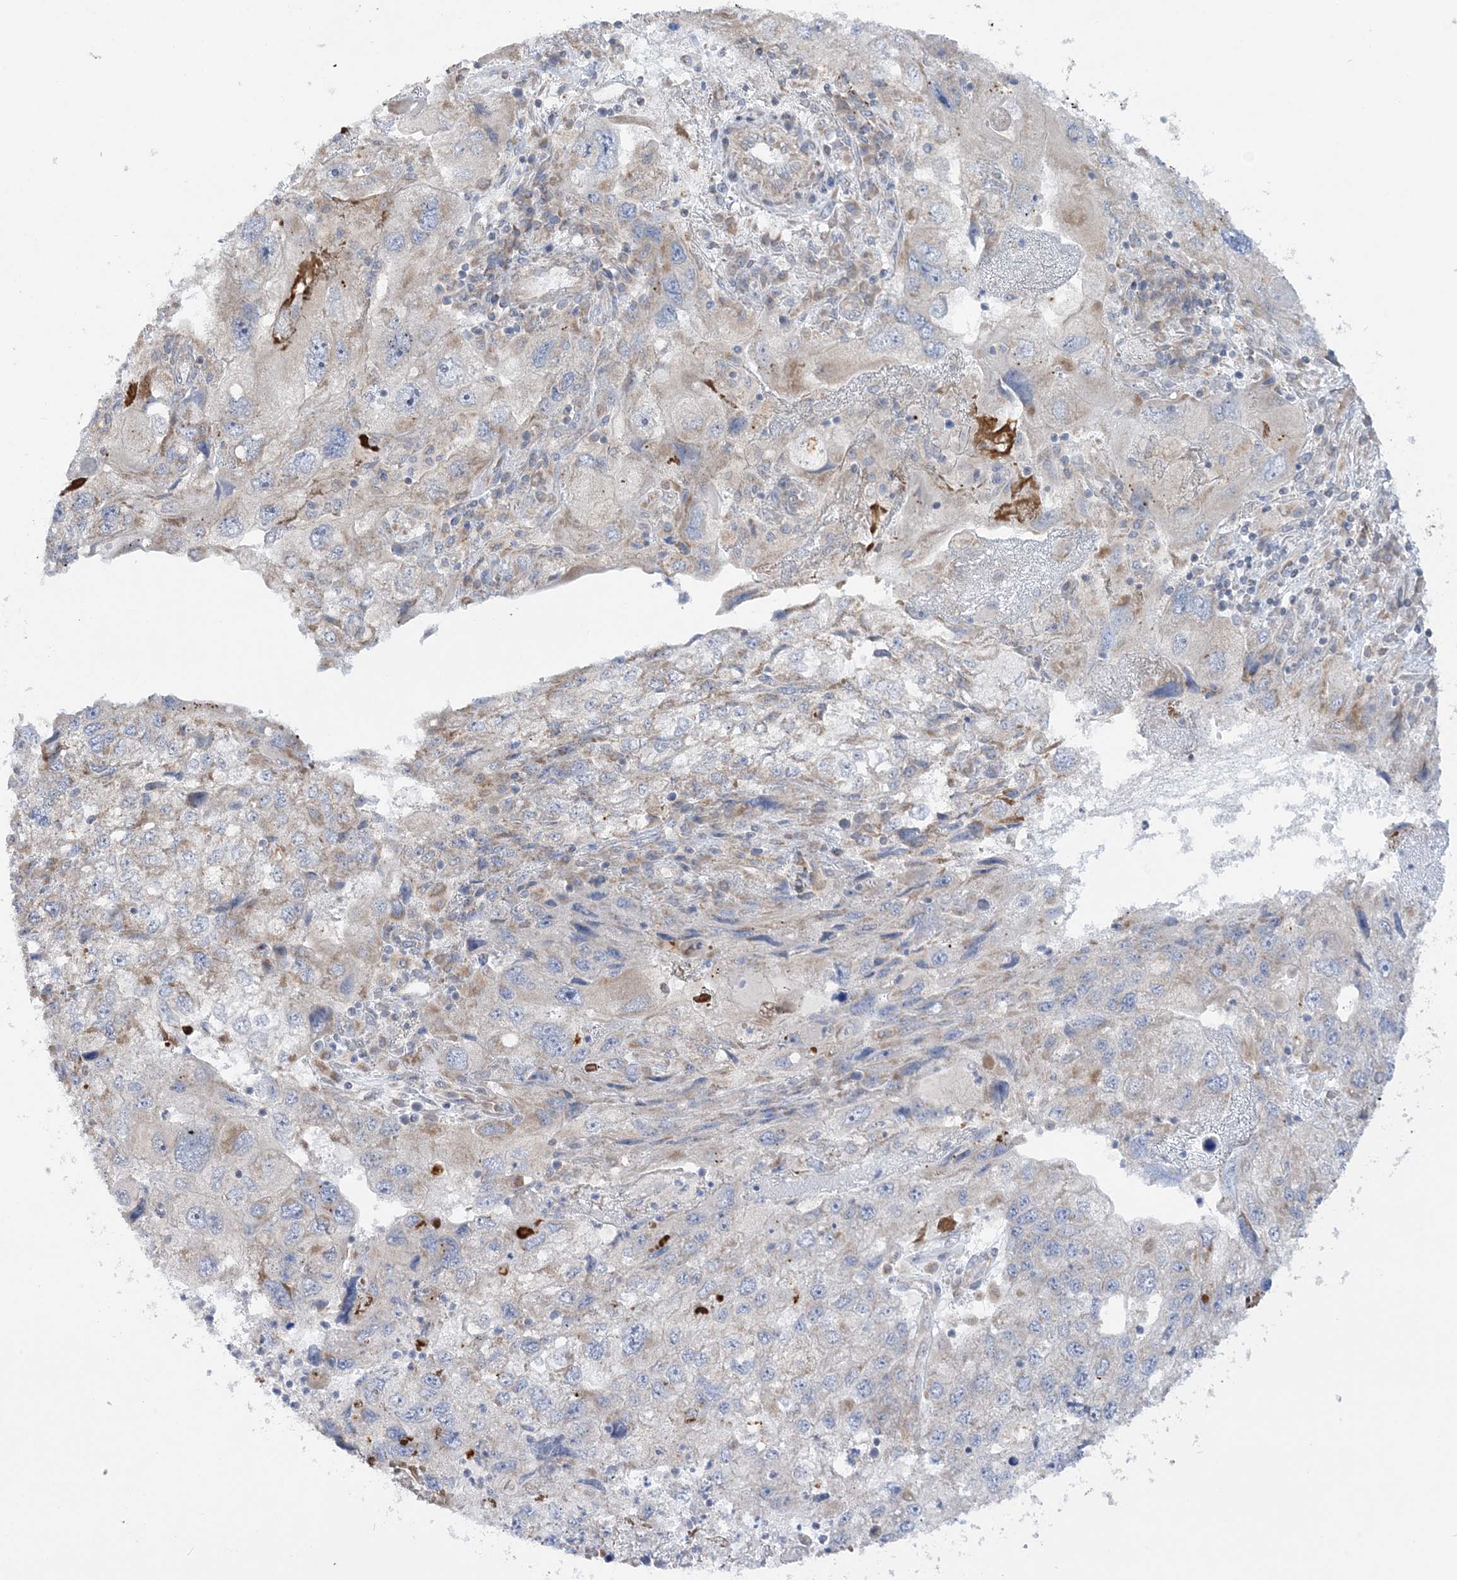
{"staining": {"intensity": "weak", "quantity": "<25%", "location": "cytoplasmic/membranous"}, "tissue": "endometrial cancer", "cell_type": "Tumor cells", "image_type": "cancer", "snomed": [{"axis": "morphology", "description": "Adenocarcinoma, NOS"}, {"axis": "topography", "description": "Endometrium"}], "caption": "DAB (3,3'-diaminobenzidine) immunohistochemical staining of human adenocarcinoma (endometrial) demonstrates no significant expression in tumor cells.", "gene": "MMADHC", "patient": {"sex": "female", "age": 49}}